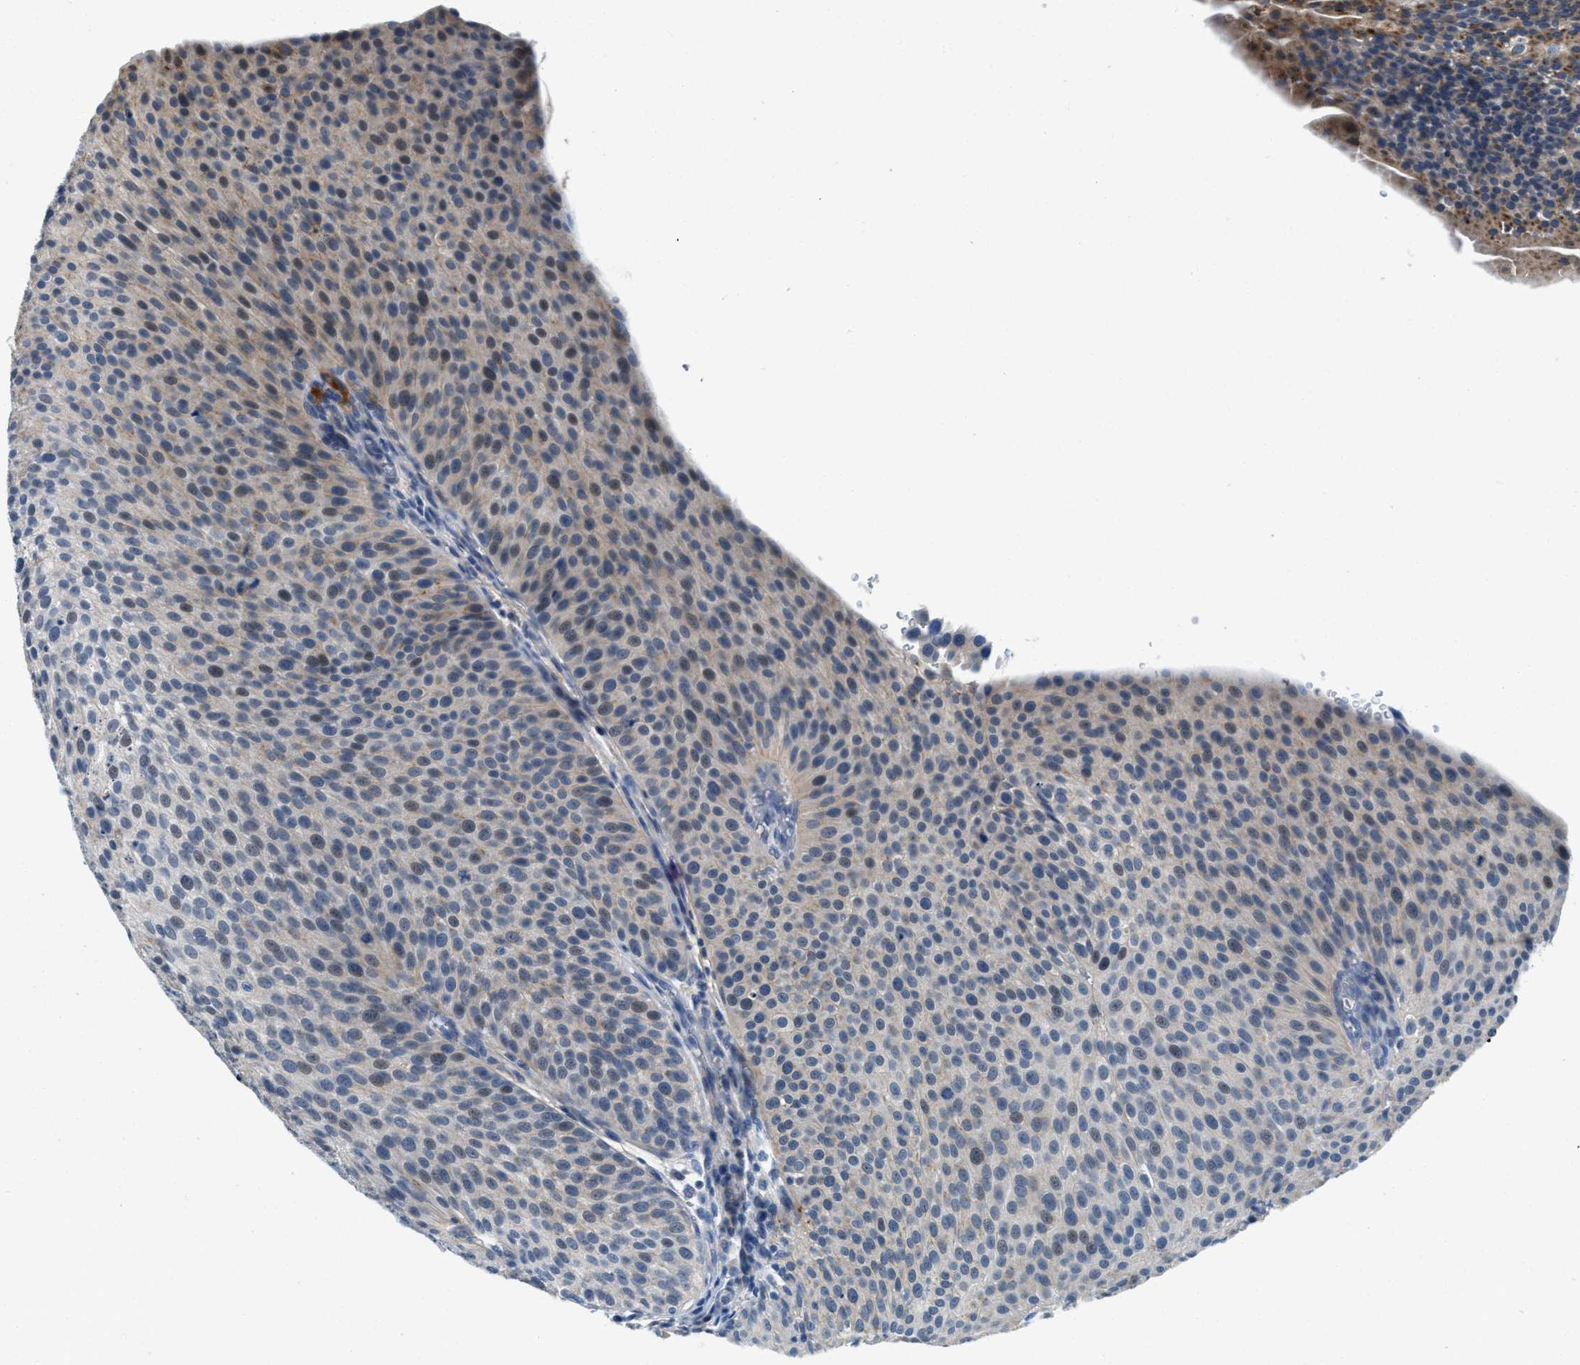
{"staining": {"intensity": "weak", "quantity": "25%-75%", "location": "cytoplasmic/membranous"}, "tissue": "urothelial cancer", "cell_type": "Tumor cells", "image_type": "cancer", "snomed": [{"axis": "morphology", "description": "Urothelial carcinoma, Low grade"}, {"axis": "topography", "description": "Smooth muscle"}, {"axis": "topography", "description": "Urinary bladder"}], "caption": "Human urothelial carcinoma (low-grade) stained for a protein (brown) demonstrates weak cytoplasmic/membranous positive positivity in approximately 25%-75% of tumor cells.", "gene": "TSPAN3", "patient": {"sex": "male", "age": 60}}